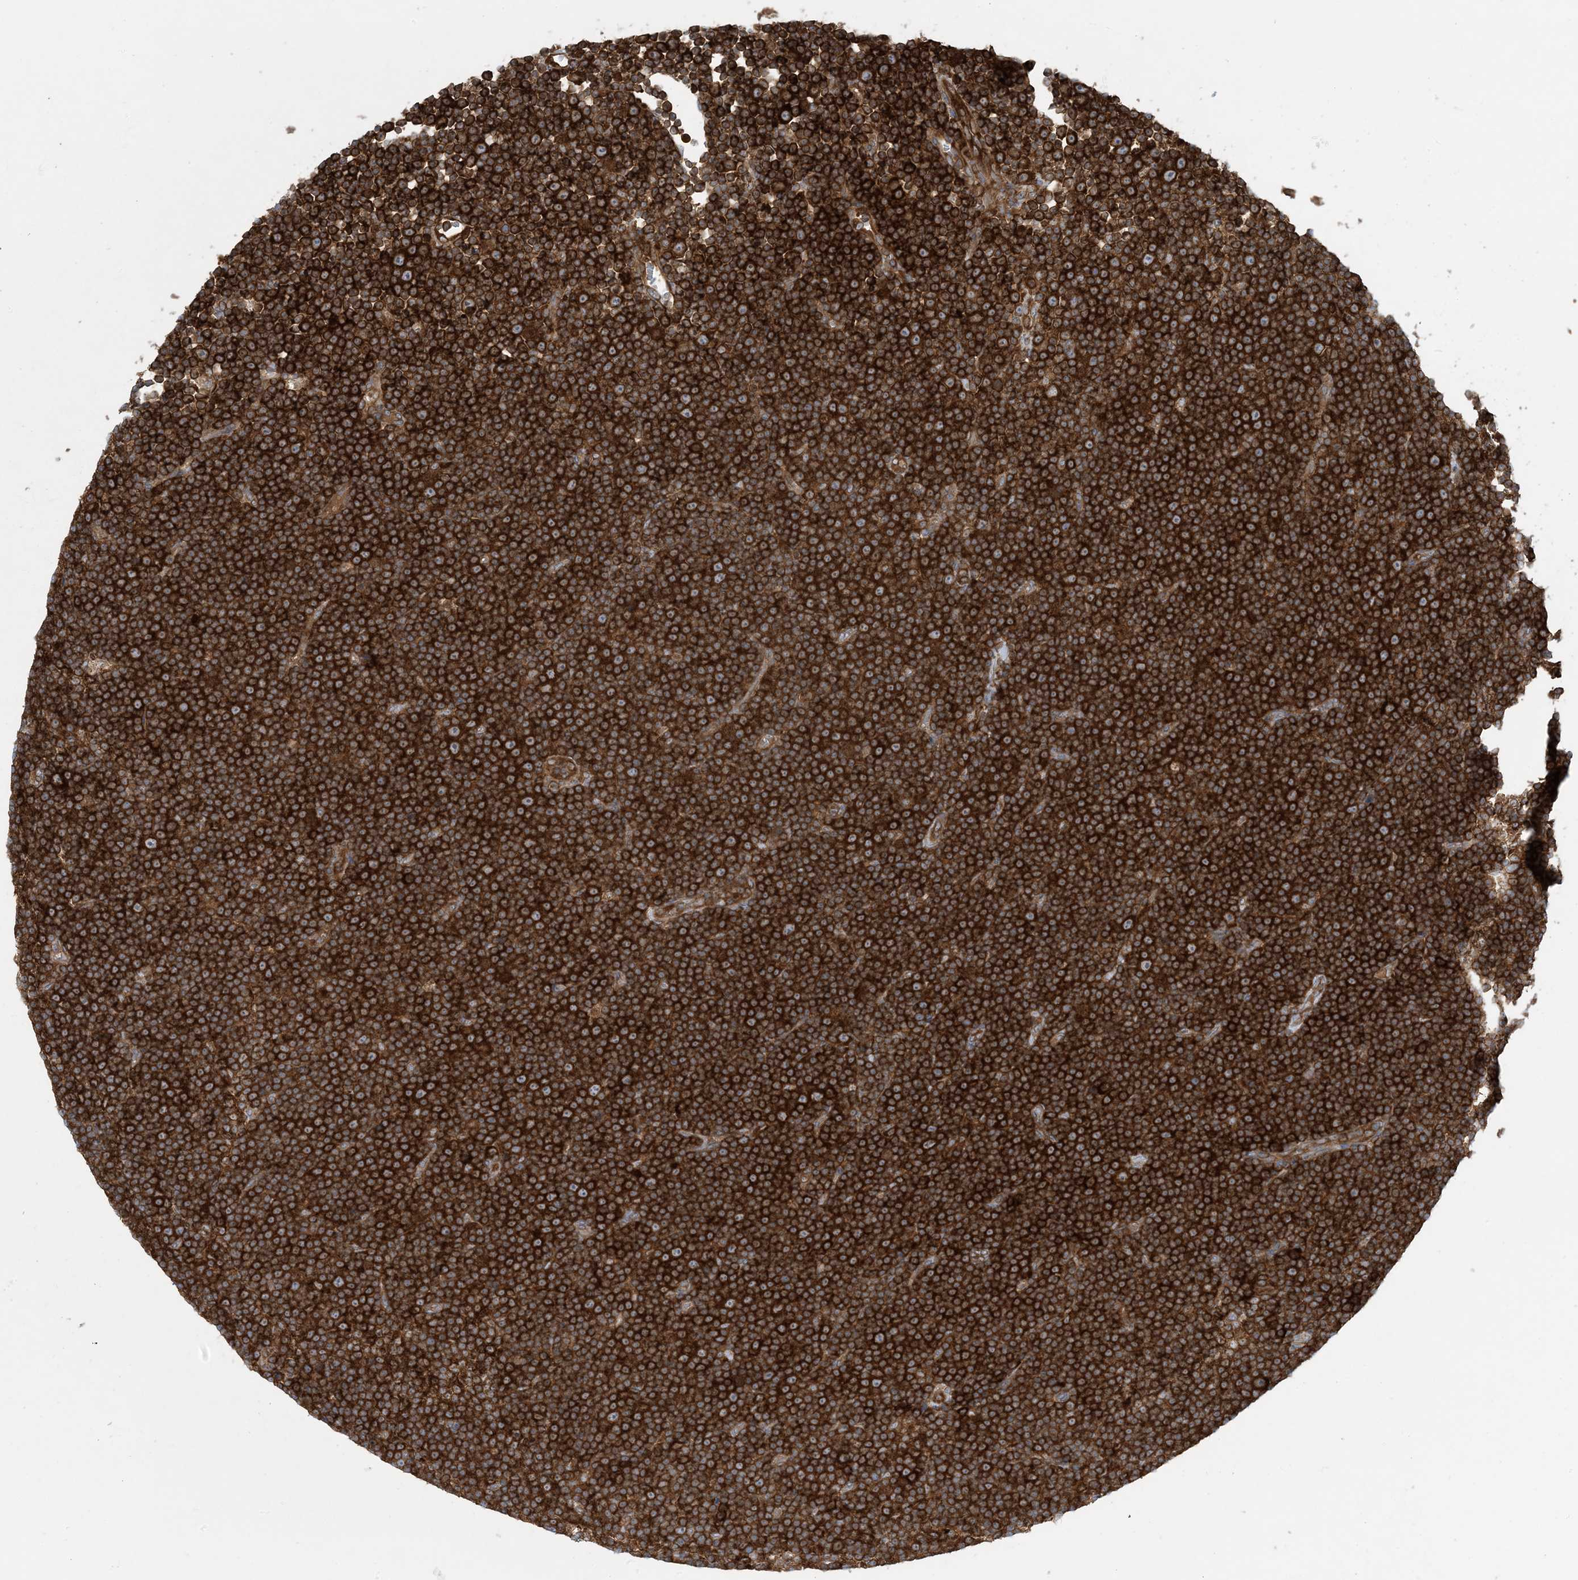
{"staining": {"intensity": "strong", "quantity": ">75%", "location": "cytoplasmic/membranous"}, "tissue": "lymphoma", "cell_type": "Tumor cells", "image_type": "cancer", "snomed": [{"axis": "morphology", "description": "Malignant lymphoma, non-Hodgkin's type, Low grade"}, {"axis": "topography", "description": "Lymph node"}], "caption": "Approximately >75% of tumor cells in lymphoma reveal strong cytoplasmic/membranous protein expression as visualized by brown immunohistochemical staining.", "gene": "OLA1", "patient": {"sex": "female", "age": 67}}